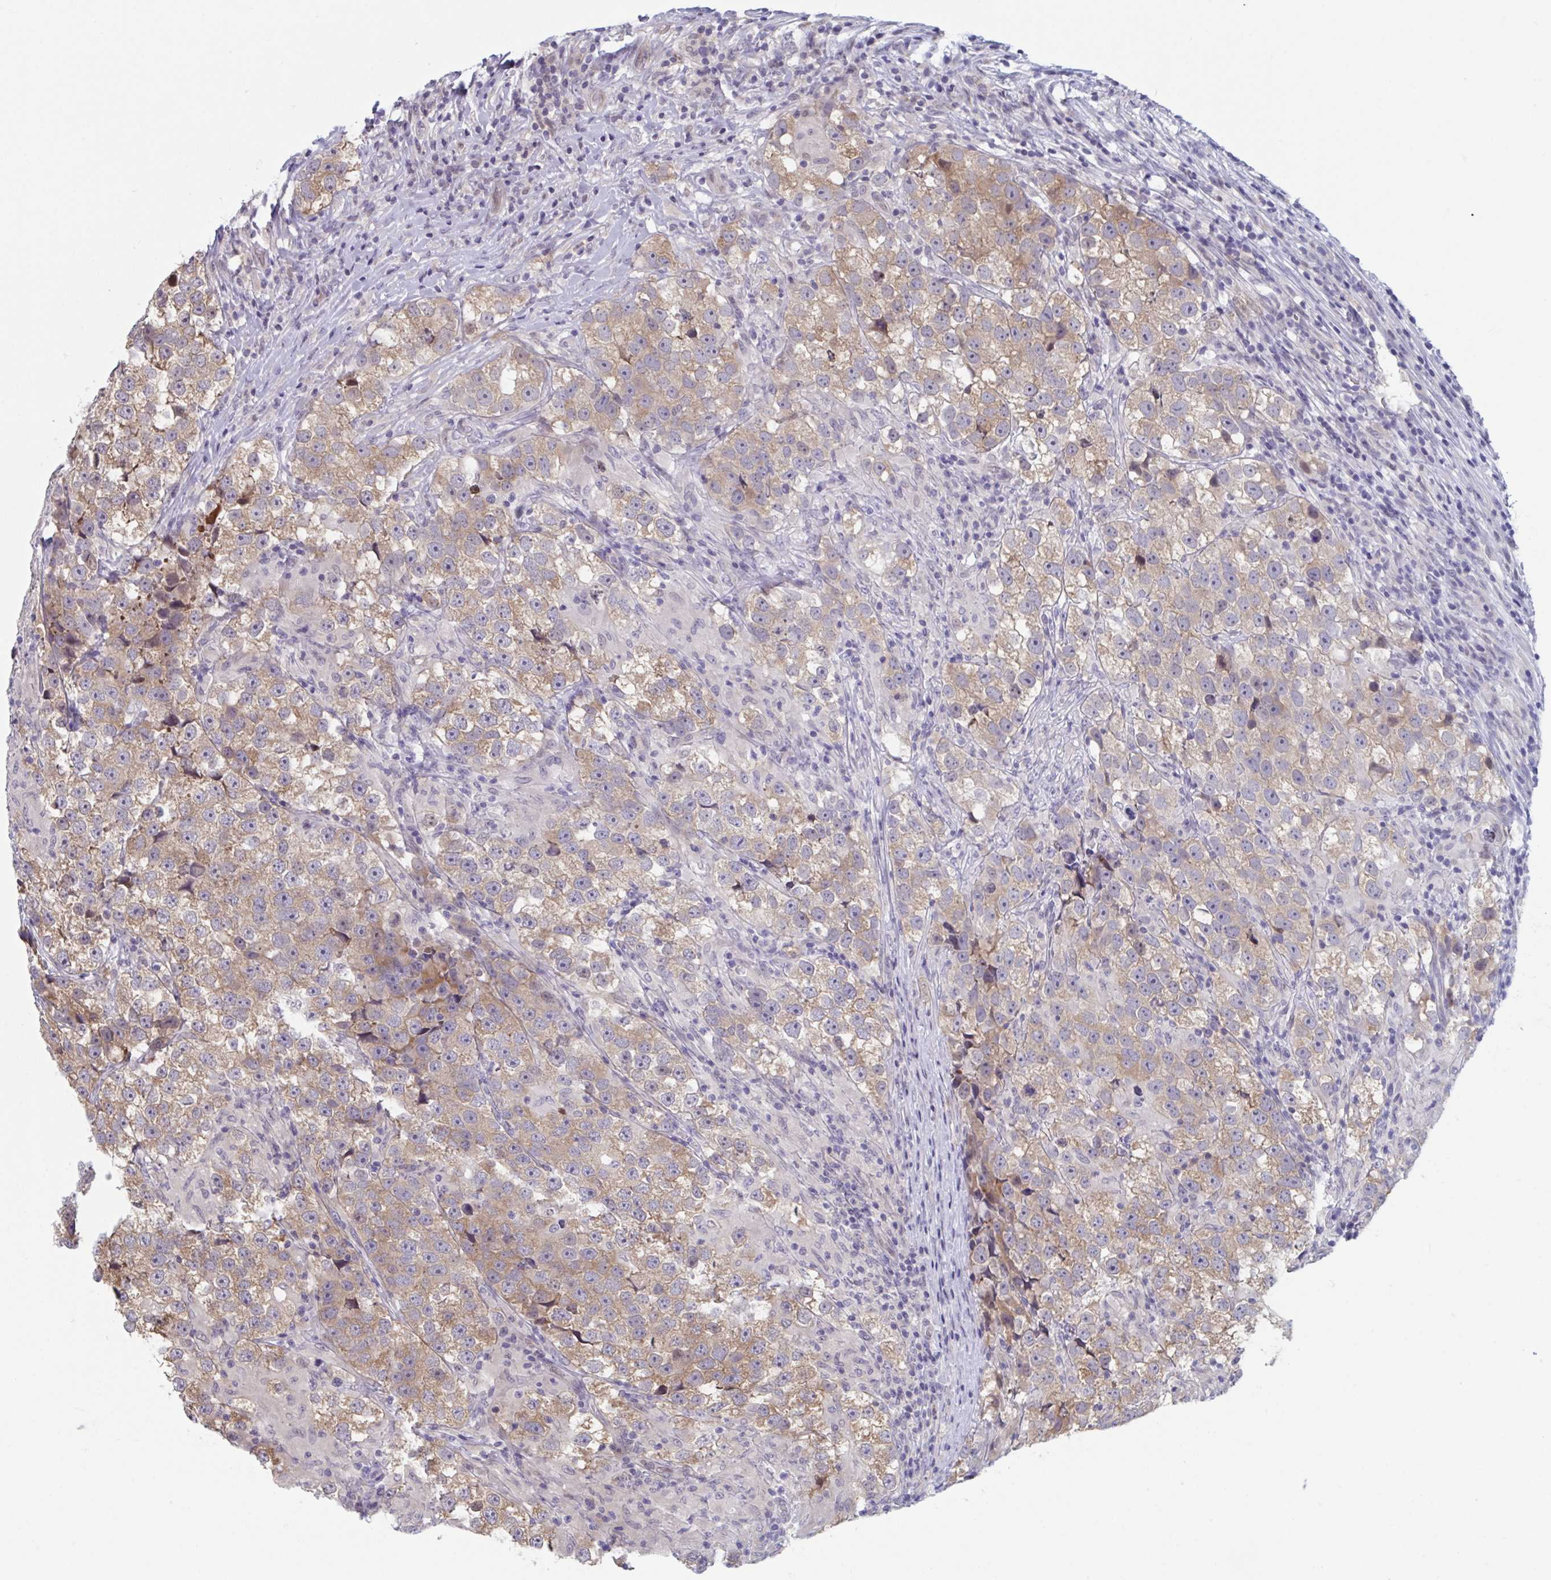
{"staining": {"intensity": "moderate", "quantity": ">75%", "location": "cytoplasmic/membranous"}, "tissue": "testis cancer", "cell_type": "Tumor cells", "image_type": "cancer", "snomed": [{"axis": "morphology", "description": "Seminoma, NOS"}, {"axis": "topography", "description": "Testis"}], "caption": "An immunohistochemistry image of neoplastic tissue is shown. Protein staining in brown labels moderate cytoplasmic/membranous positivity in testis cancer (seminoma) within tumor cells.", "gene": "RIOK1", "patient": {"sex": "male", "age": 46}}